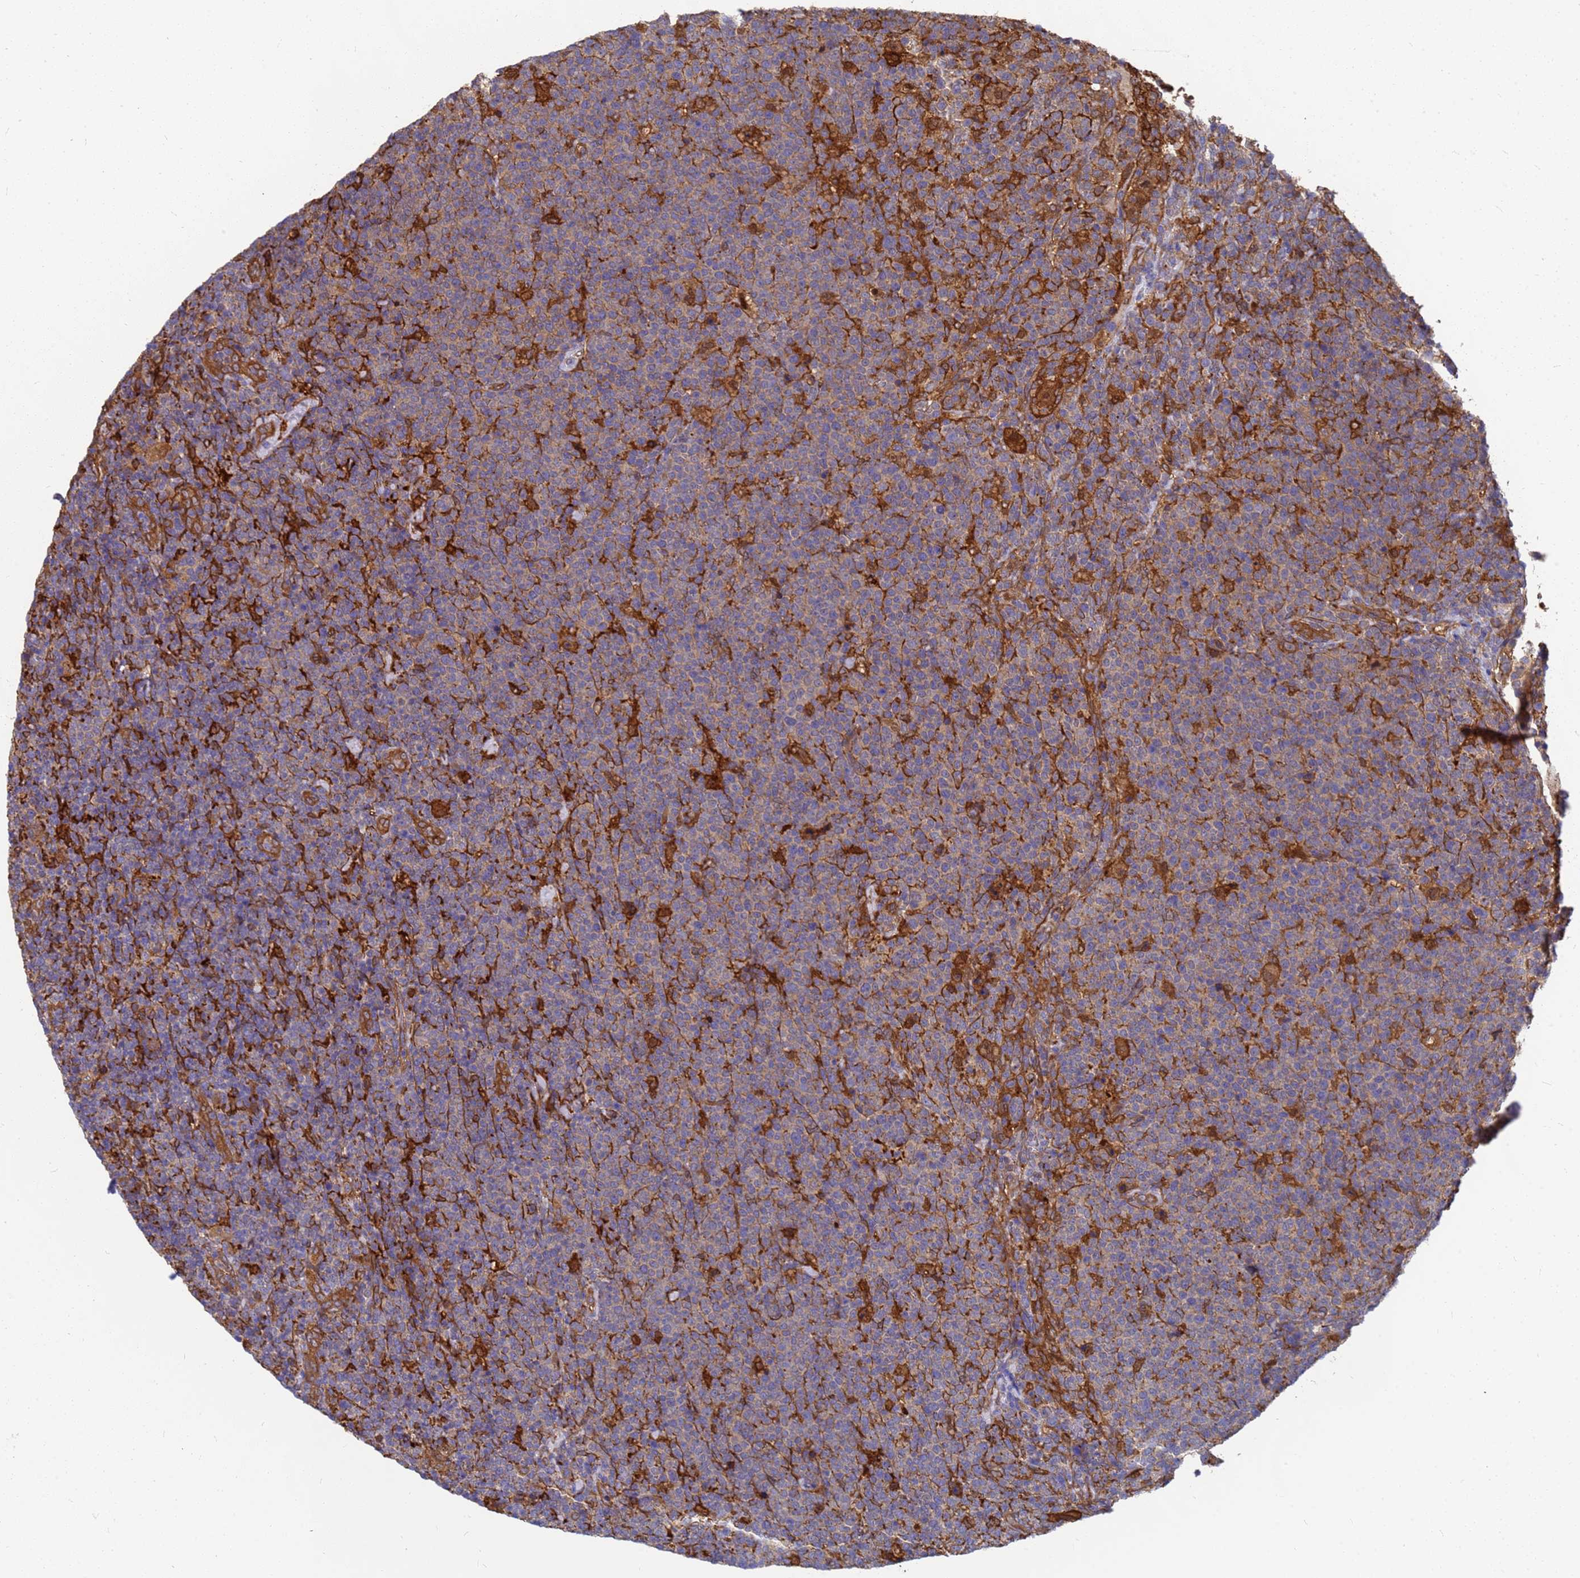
{"staining": {"intensity": "negative", "quantity": "none", "location": "none"}, "tissue": "lymphoma", "cell_type": "Tumor cells", "image_type": "cancer", "snomed": [{"axis": "morphology", "description": "Malignant lymphoma, non-Hodgkin's type, High grade"}, {"axis": "topography", "description": "Lymph node"}], "caption": "Immunohistochemical staining of high-grade malignant lymphoma, non-Hodgkin's type displays no significant expression in tumor cells. (DAB (3,3'-diaminobenzidine) immunohistochemistry (IHC), high magnification).", "gene": "SLC35E2B", "patient": {"sex": "male", "age": 61}}